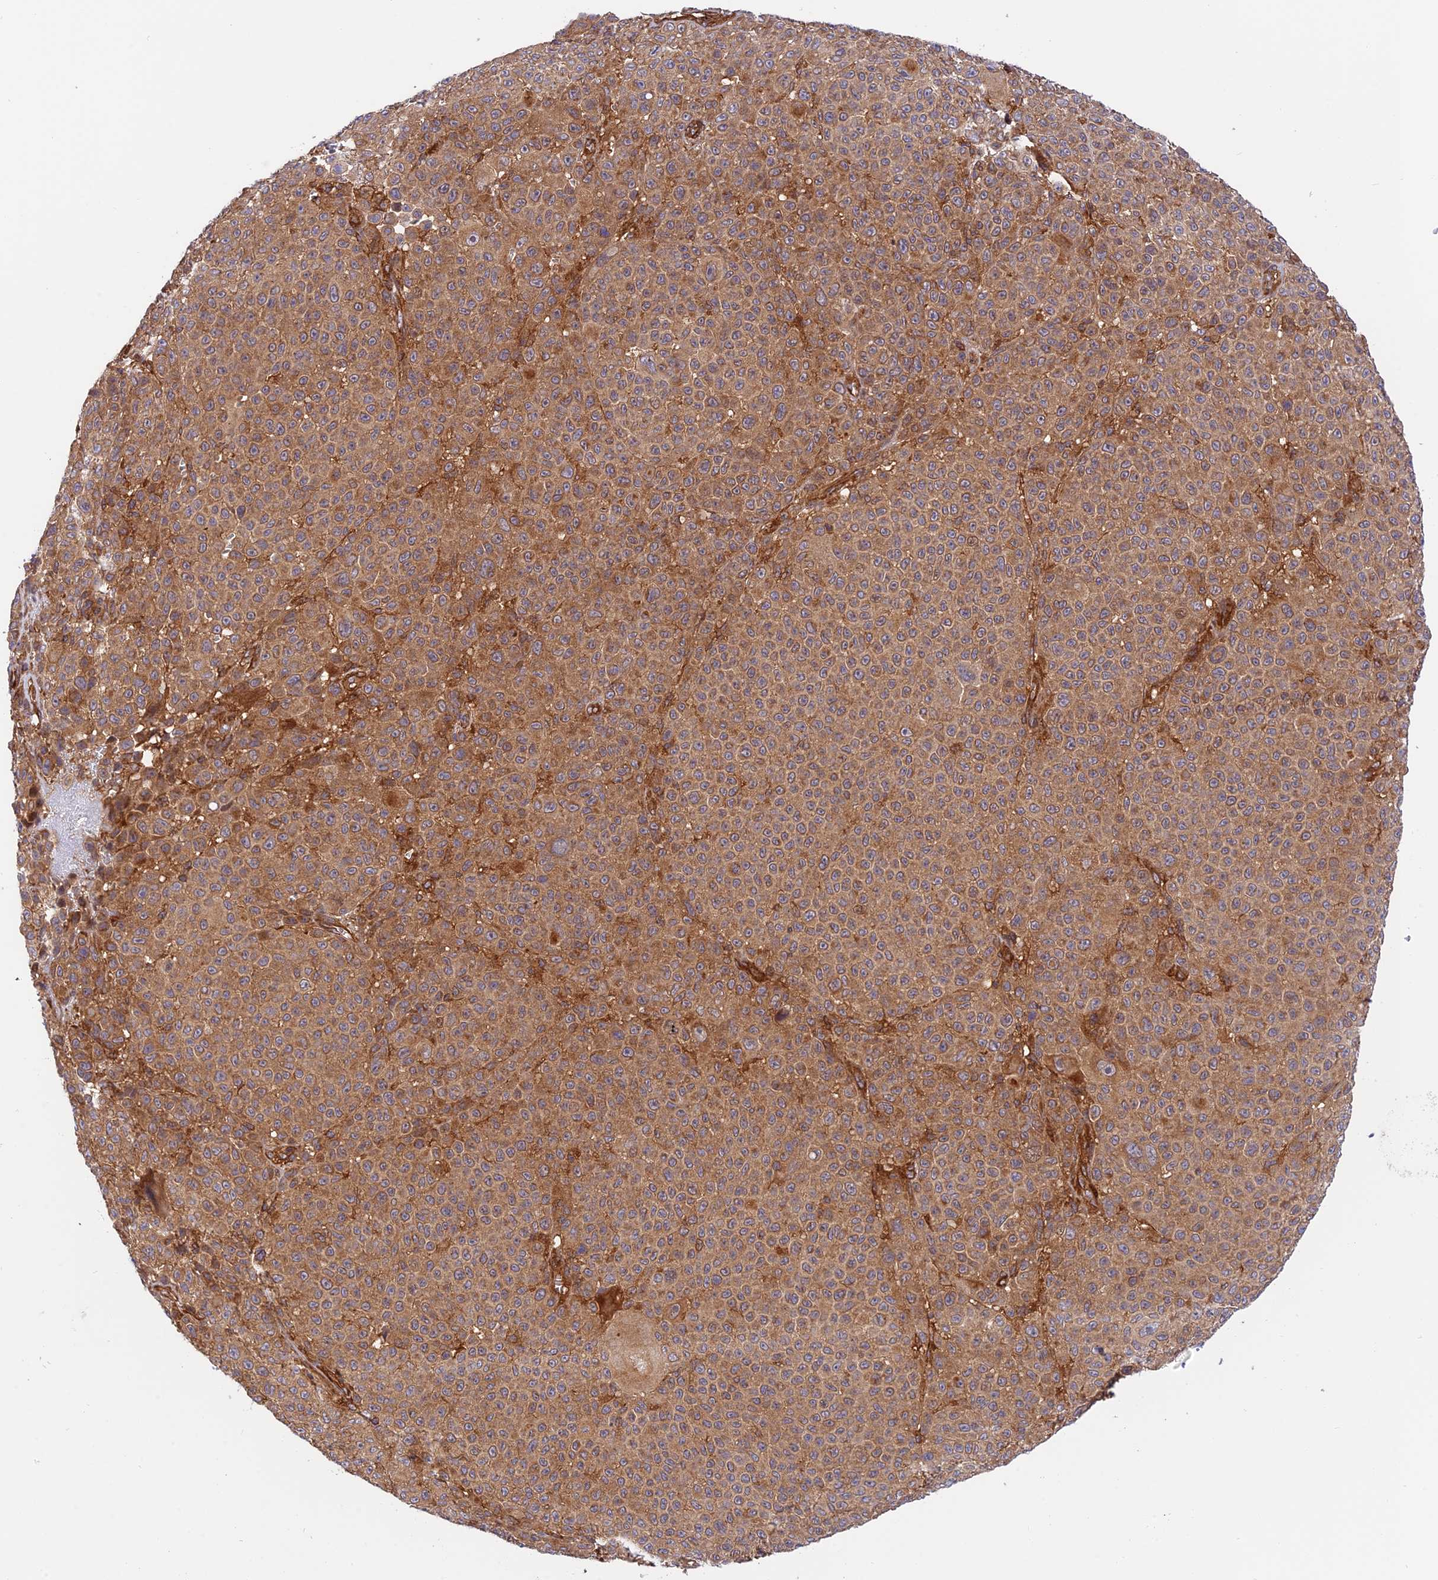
{"staining": {"intensity": "moderate", "quantity": ">75%", "location": "cytoplasmic/membranous"}, "tissue": "melanoma", "cell_type": "Tumor cells", "image_type": "cancer", "snomed": [{"axis": "morphology", "description": "Malignant melanoma, NOS"}, {"axis": "topography", "description": "Skin"}], "caption": "Protein expression analysis of human malignant melanoma reveals moderate cytoplasmic/membranous staining in approximately >75% of tumor cells.", "gene": "EVI5L", "patient": {"sex": "female", "age": 94}}